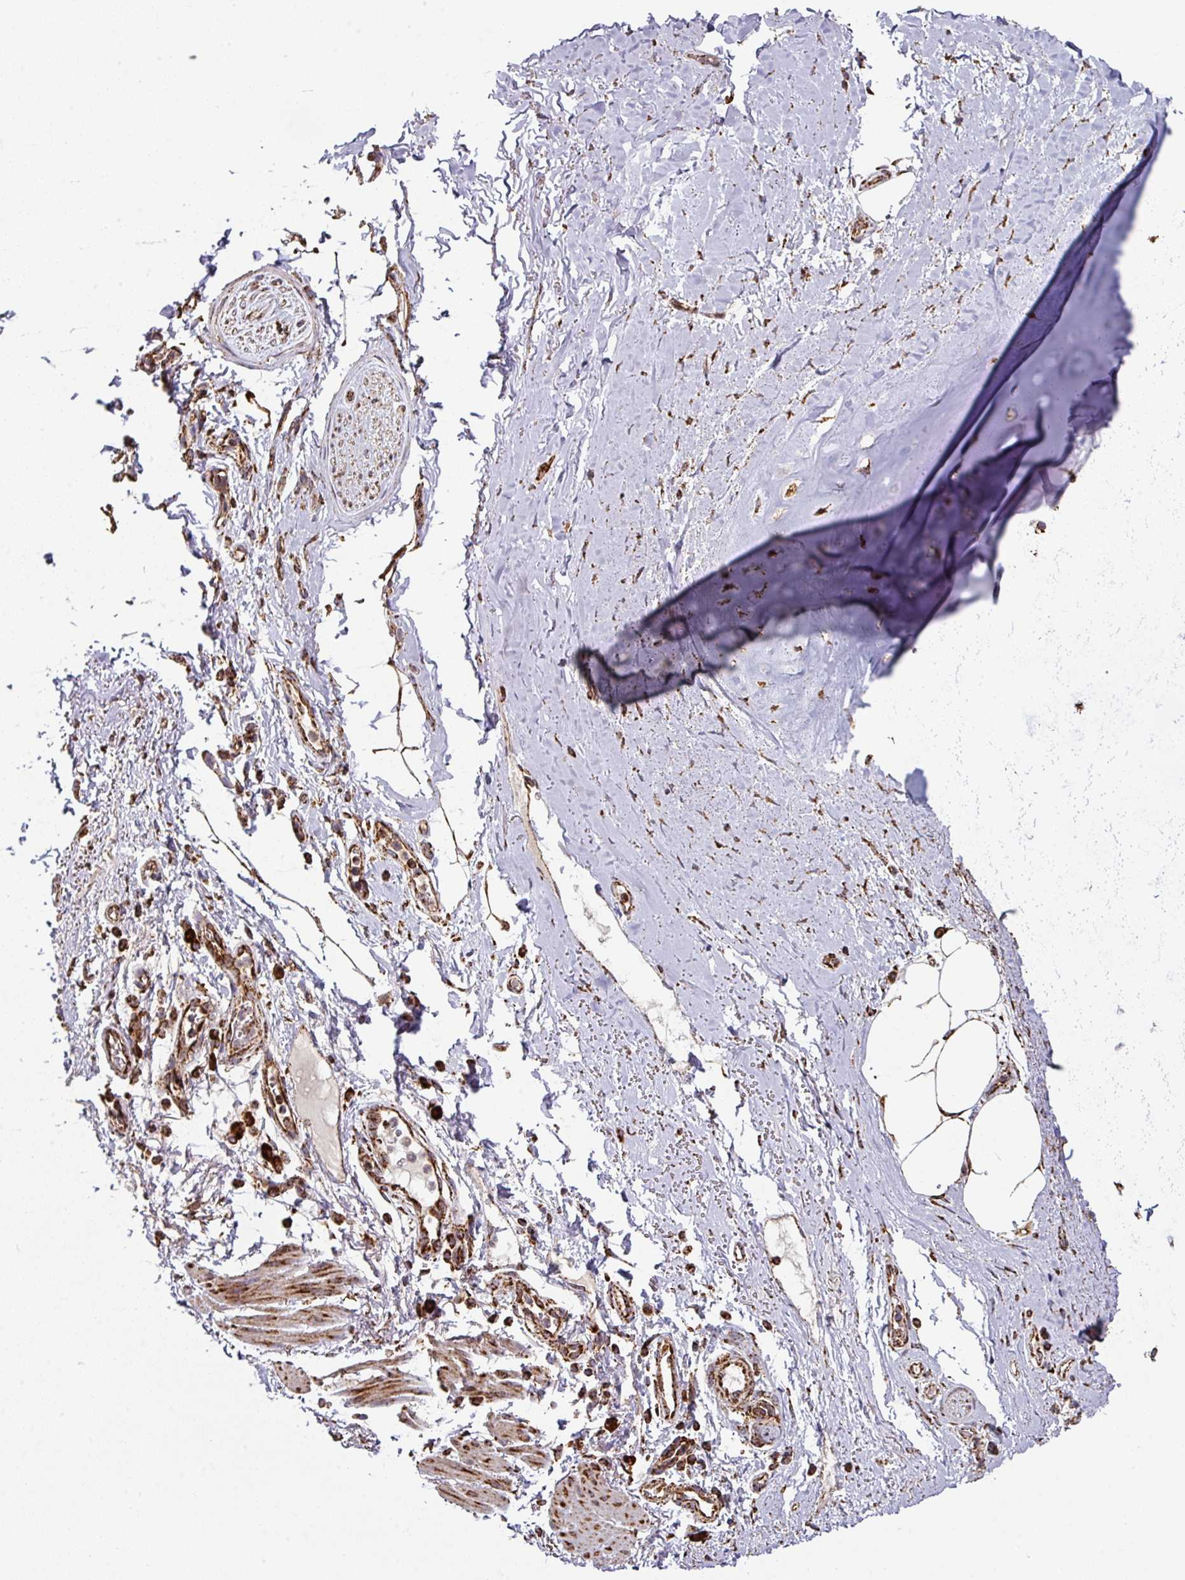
{"staining": {"intensity": "moderate", "quantity": ">75%", "location": "cytoplasmic/membranous"}, "tissue": "adipose tissue", "cell_type": "Adipocytes", "image_type": "normal", "snomed": [{"axis": "morphology", "description": "Normal tissue, NOS"}, {"axis": "topography", "description": "Cartilage tissue"}, {"axis": "topography", "description": "Bronchus"}], "caption": "Human adipose tissue stained with a protein marker reveals moderate staining in adipocytes.", "gene": "TRAP1", "patient": {"sex": "female", "age": 72}}